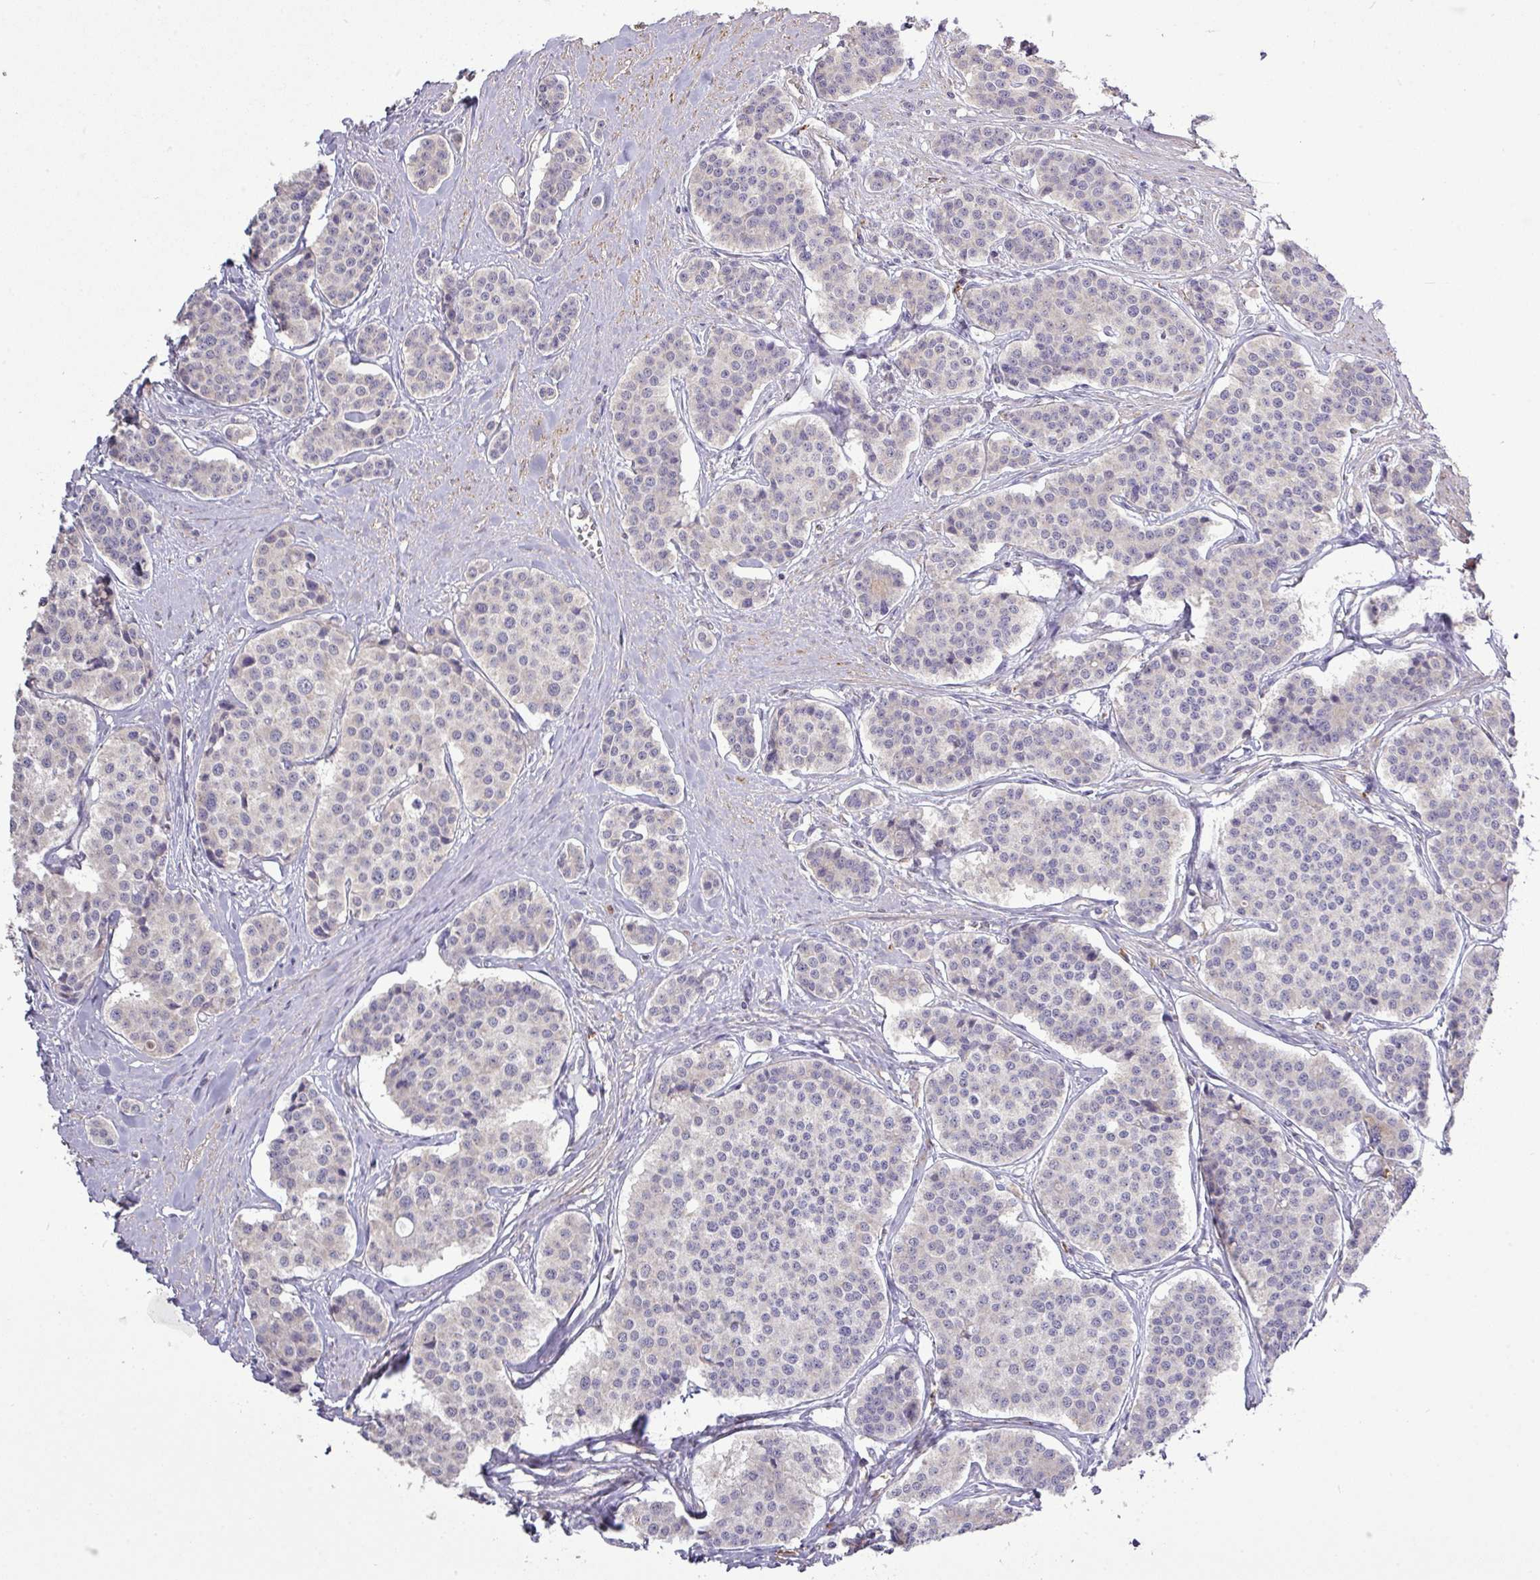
{"staining": {"intensity": "negative", "quantity": "none", "location": "none"}, "tissue": "carcinoid", "cell_type": "Tumor cells", "image_type": "cancer", "snomed": [{"axis": "morphology", "description": "Carcinoid, malignant, NOS"}, {"axis": "topography", "description": "Small intestine"}], "caption": "This is a histopathology image of immunohistochemistry staining of carcinoid (malignant), which shows no positivity in tumor cells. Brightfield microscopy of immunohistochemistry (IHC) stained with DAB (3,3'-diaminobenzidine) (brown) and hematoxylin (blue), captured at high magnification.", "gene": "TPRA1", "patient": {"sex": "male", "age": 60}}